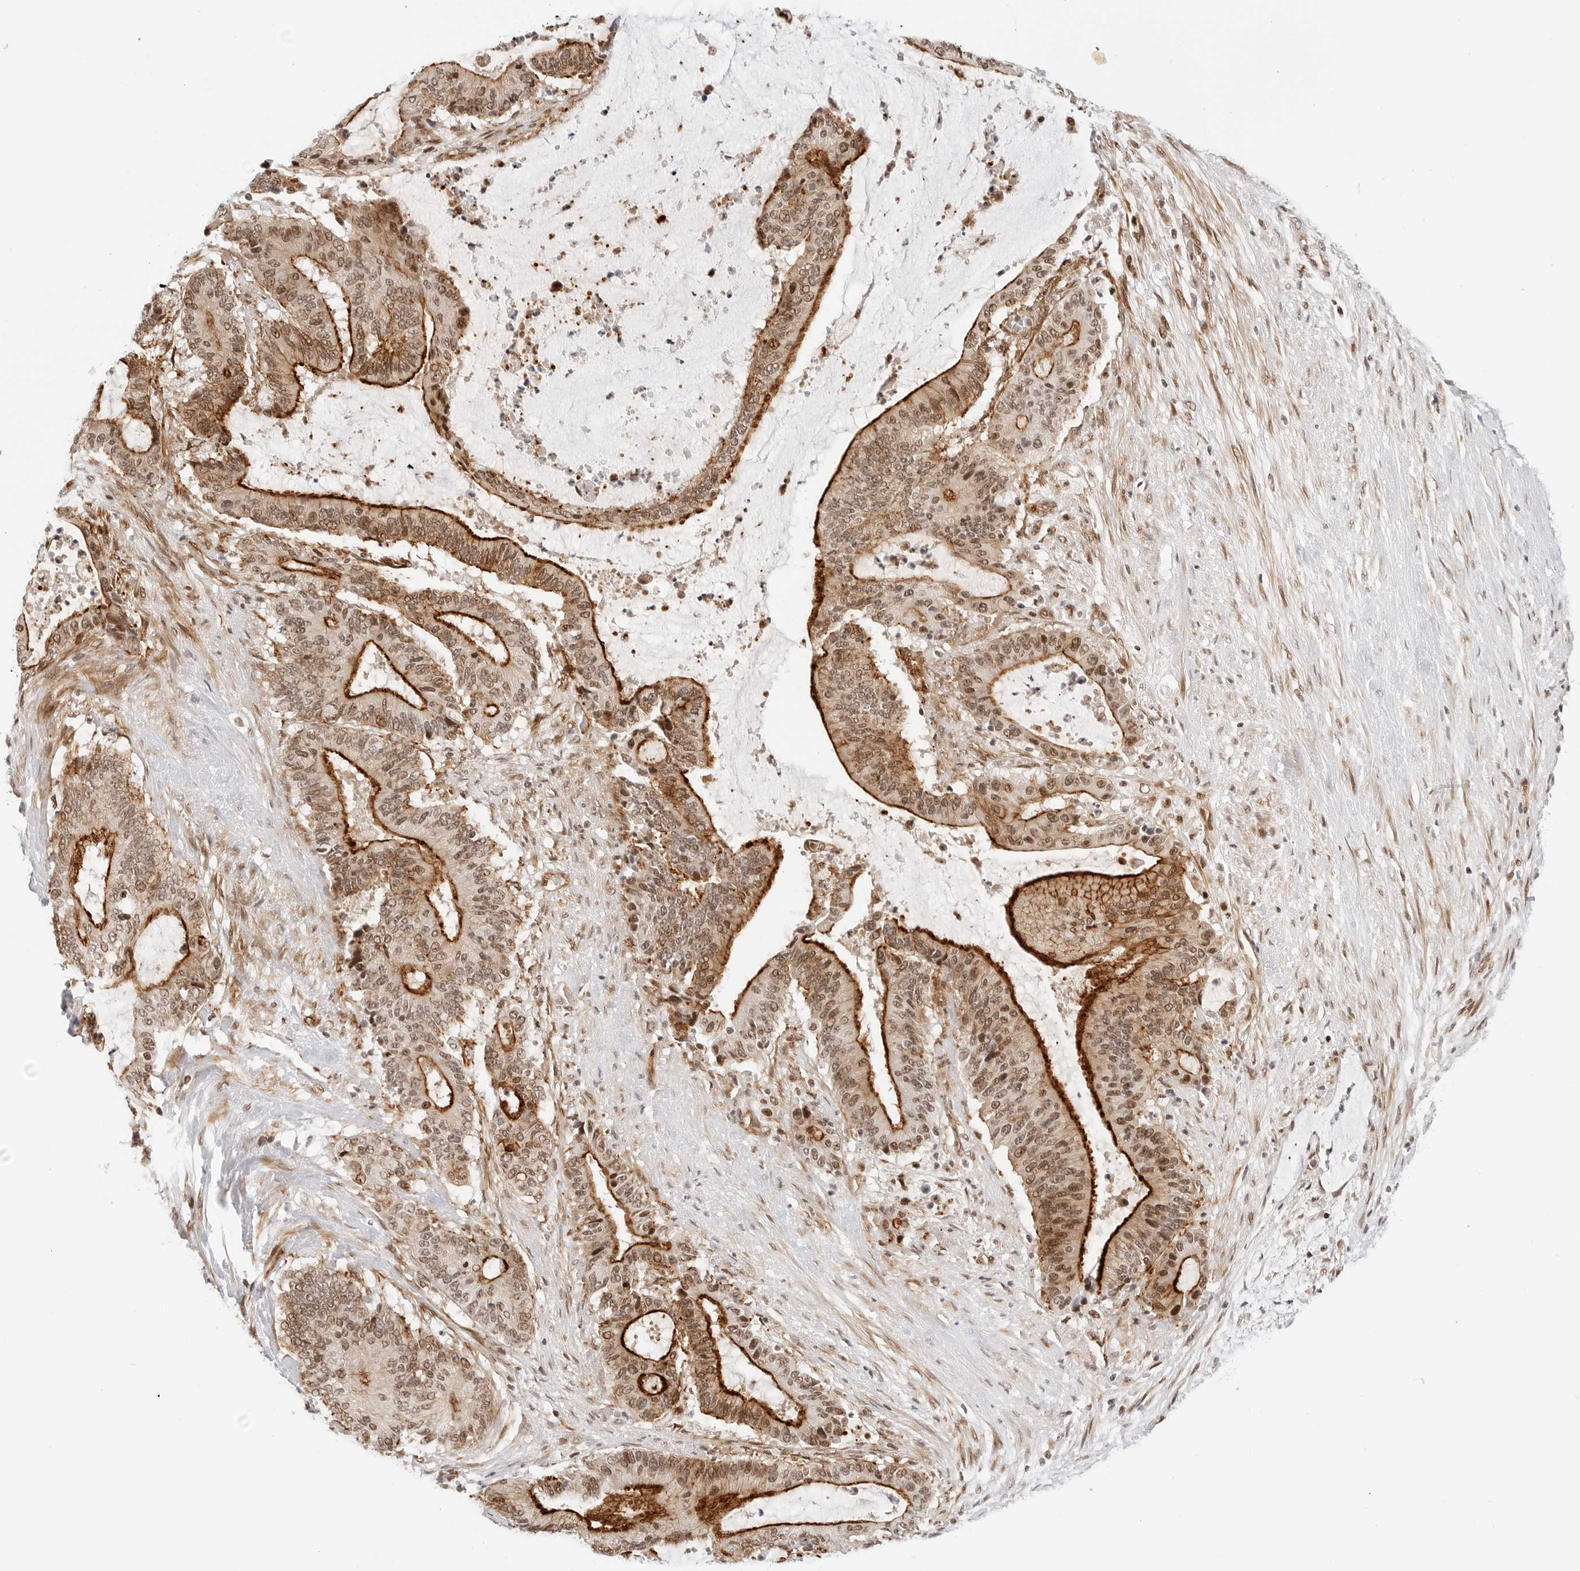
{"staining": {"intensity": "strong", "quantity": ">75%", "location": "cytoplasmic/membranous,nuclear"}, "tissue": "liver cancer", "cell_type": "Tumor cells", "image_type": "cancer", "snomed": [{"axis": "morphology", "description": "Normal tissue, NOS"}, {"axis": "morphology", "description": "Cholangiocarcinoma"}, {"axis": "topography", "description": "Liver"}, {"axis": "topography", "description": "Peripheral nerve tissue"}], "caption": "Immunohistochemical staining of human cholangiocarcinoma (liver) reveals high levels of strong cytoplasmic/membranous and nuclear expression in approximately >75% of tumor cells.", "gene": "ZNF613", "patient": {"sex": "female", "age": 73}}